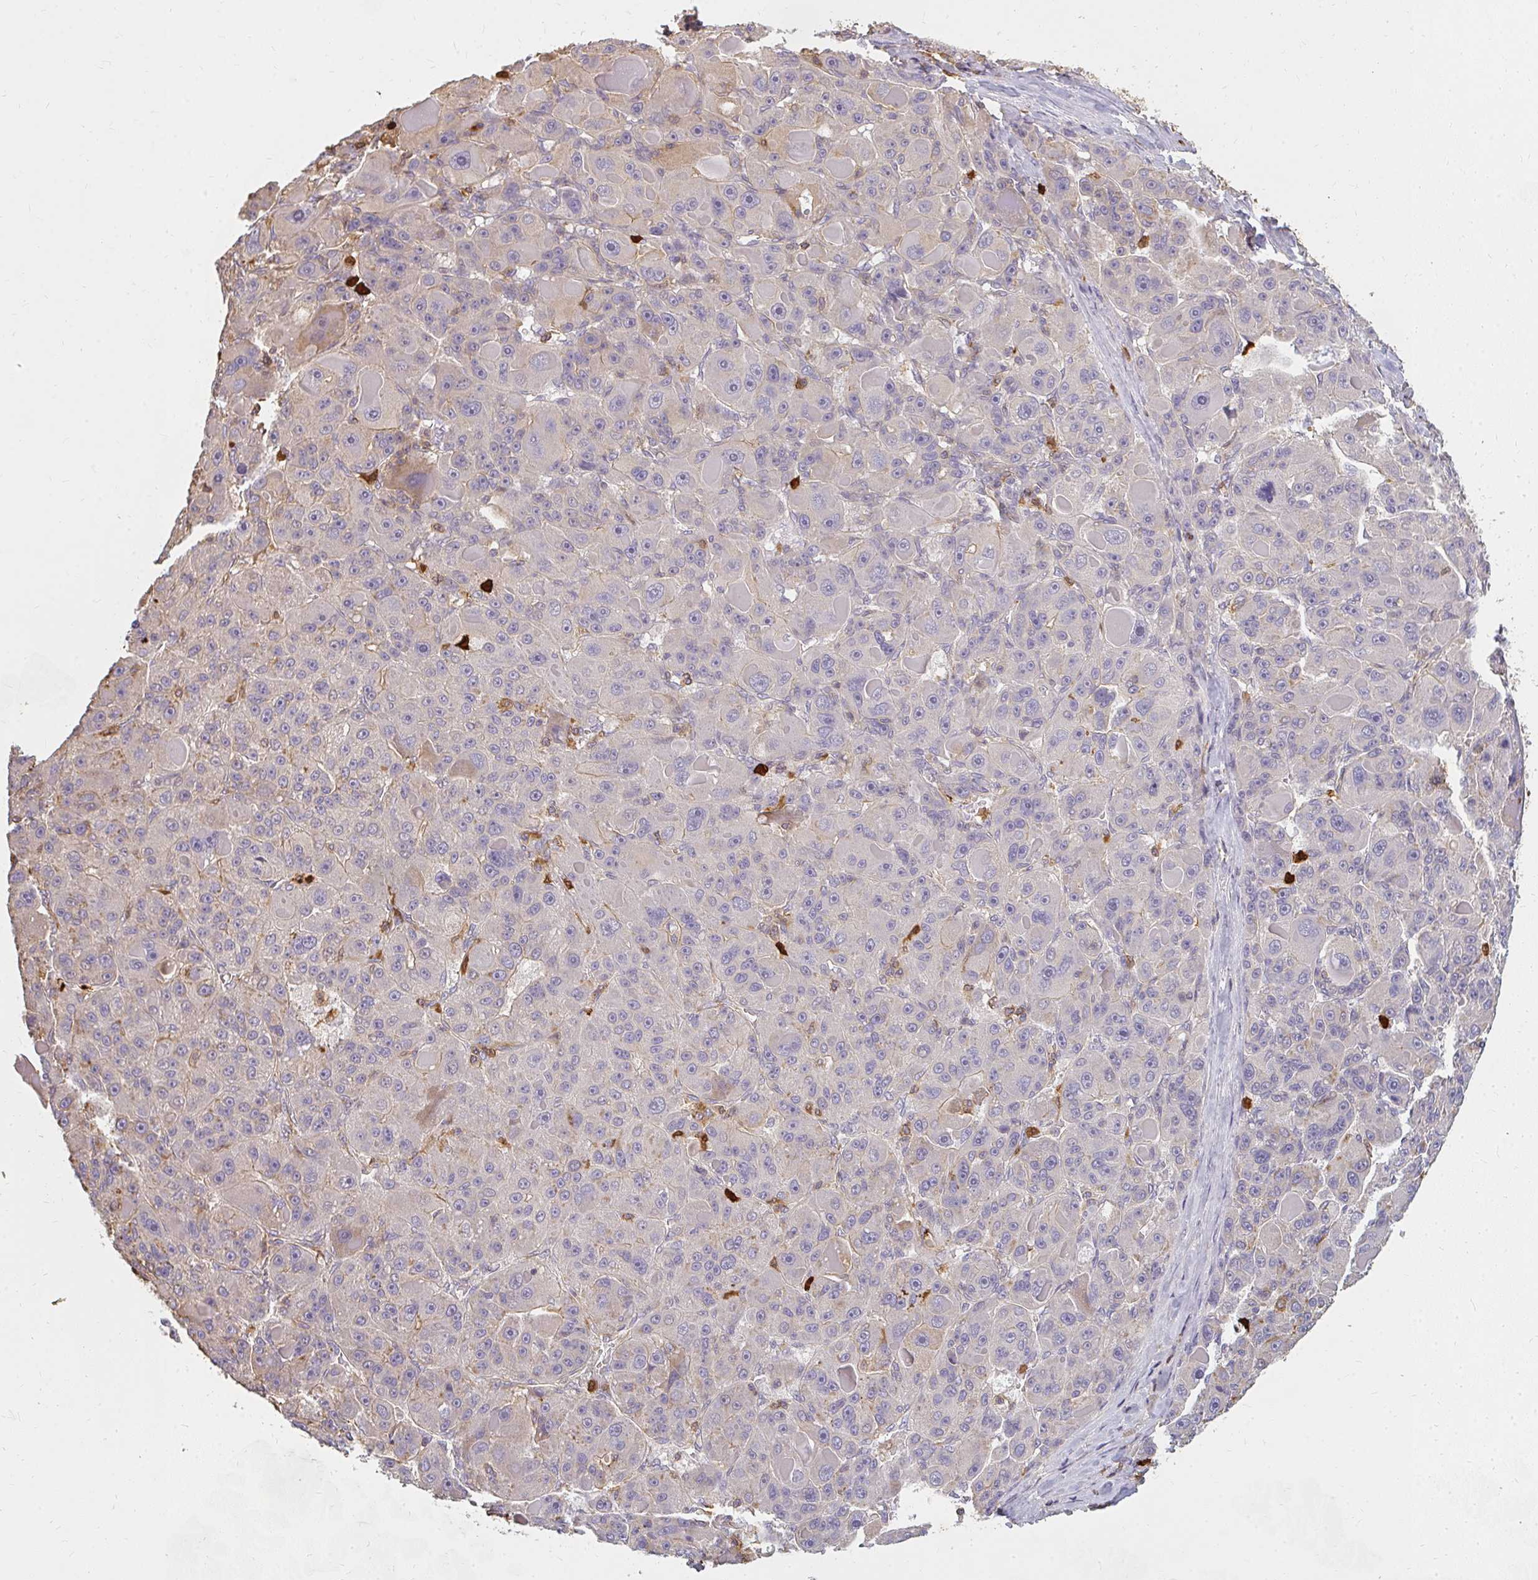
{"staining": {"intensity": "negative", "quantity": "none", "location": "none"}, "tissue": "liver cancer", "cell_type": "Tumor cells", "image_type": "cancer", "snomed": [{"axis": "morphology", "description": "Carcinoma, Hepatocellular, NOS"}, {"axis": "topography", "description": "Liver"}], "caption": "The IHC photomicrograph has no significant positivity in tumor cells of liver hepatocellular carcinoma tissue.", "gene": "CNTRL", "patient": {"sex": "male", "age": 76}}